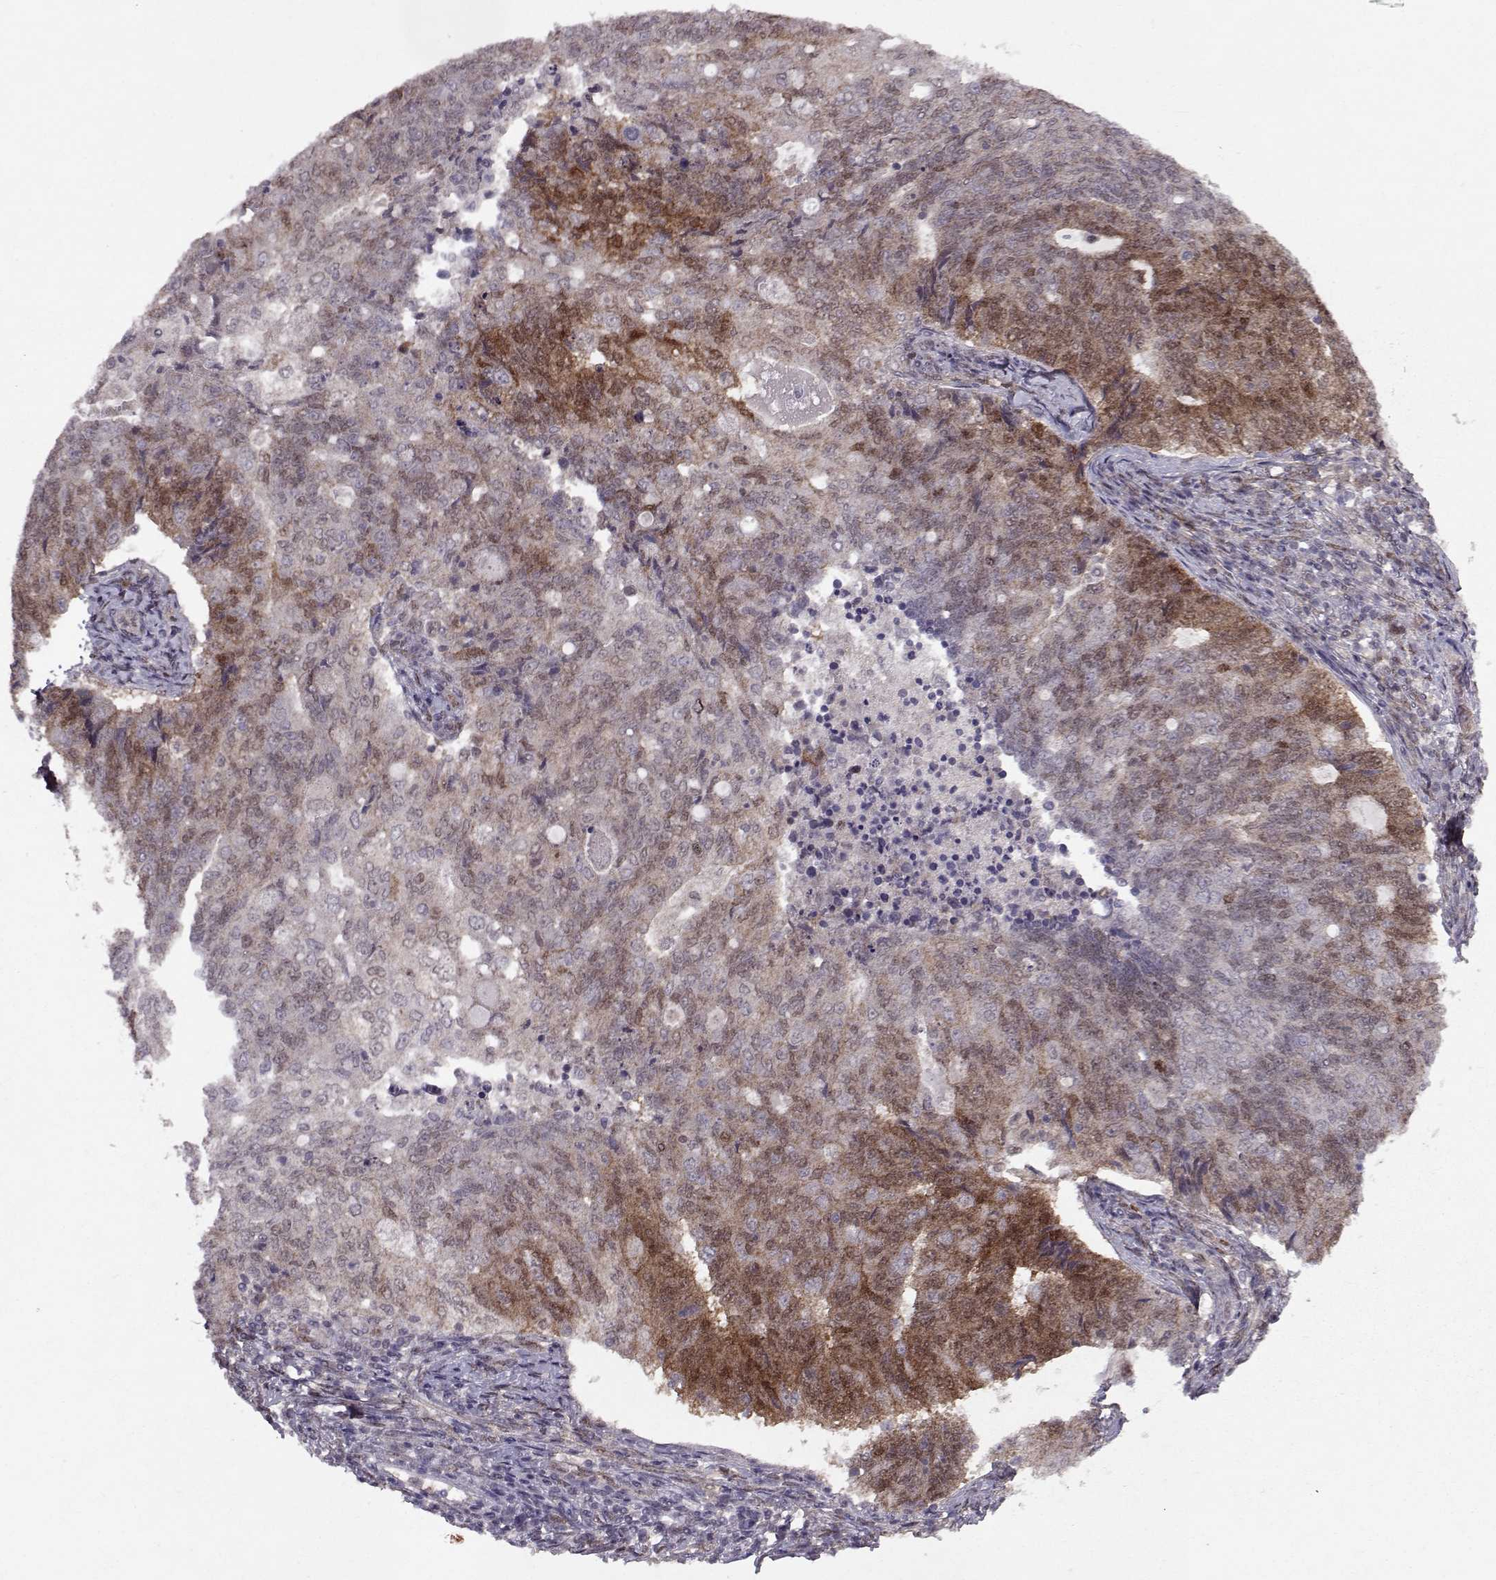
{"staining": {"intensity": "moderate", "quantity": "<25%", "location": "cytoplasmic/membranous,nuclear"}, "tissue": "endometrial cancer", "cell_type": "Tumor cells", "image_type": "cancer", "snomed": [{"axis": "morphology", "description": "Adenocarcinoma, NOS"}, {"axis": "topography", "description": "Endometrium"}], "caption": "Endometrial cancer stained with DAB immunohistochemistry shows low levels of moderate cytoplasmic/membranous and nuclear staining in approximately <25% of tumor cells. The staining is performed using DAB (3,3'-diaminobenzidine) brown chromogen to label protein expression. The nuclei are counter-stained blue using hematoxylin.", "gene": "CDK4", "patient": {"sex": "female", "age": 43}}